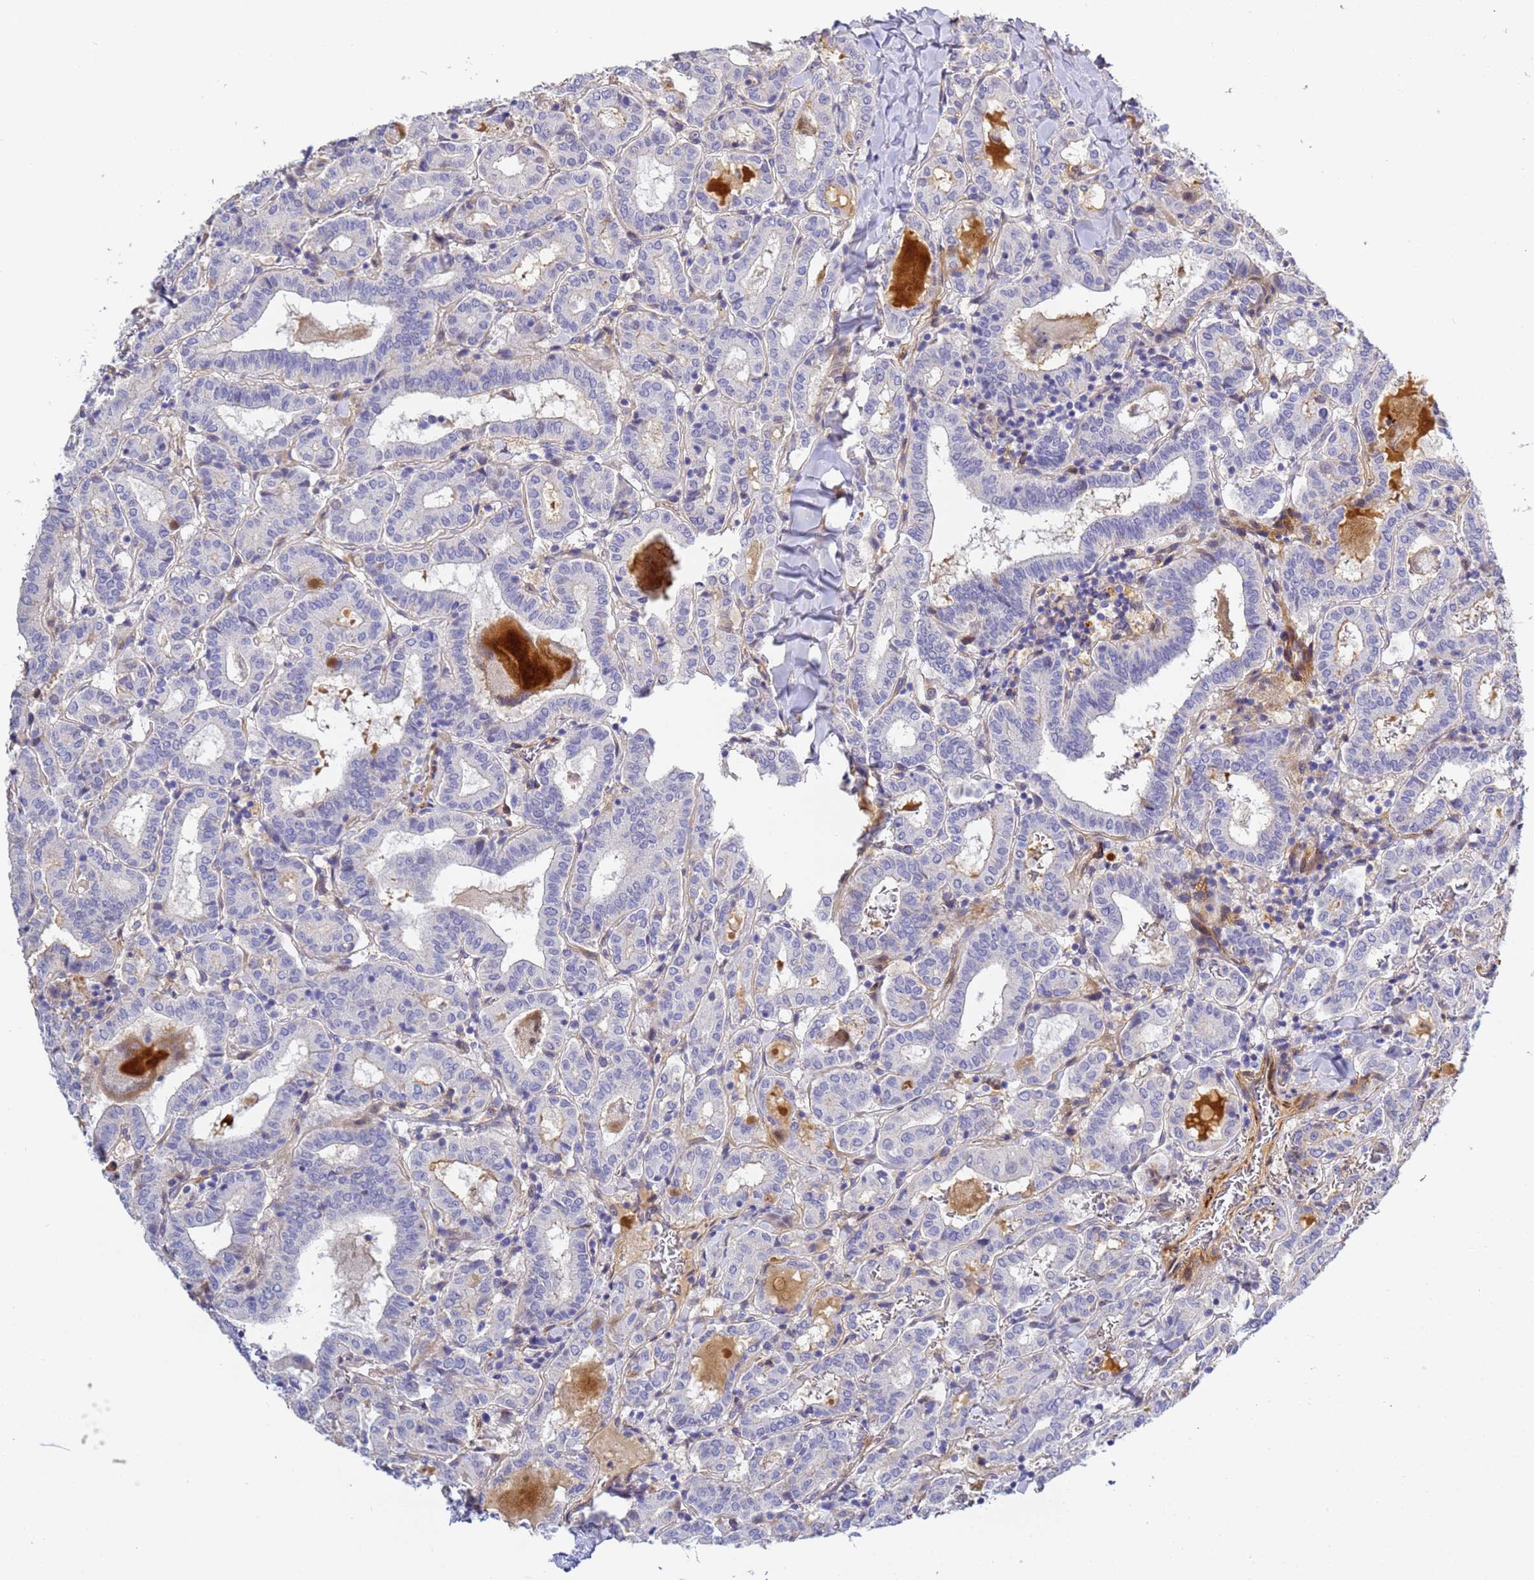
{"staining": {"intensity": "negative", "quantity": "none", "location": "none"}, "tissue": "thyroid cancer", "cell_type": "Tumor cells", "image_type": "cancer", "snomed": [{"axis": "morphology", "description": "Papillary adenocarcinoma, NOS"}, {"axis": "topography", "description": "Thyroid gland"}], "caption": "Immunohistochemistry micrograph of human papillary adenocarcinoma (thyroid) stained for a protein (brown), which demonstrates no expression in tumor cells.", "gene": "CFH", "patient": {"sex": "female", "age": 72}}